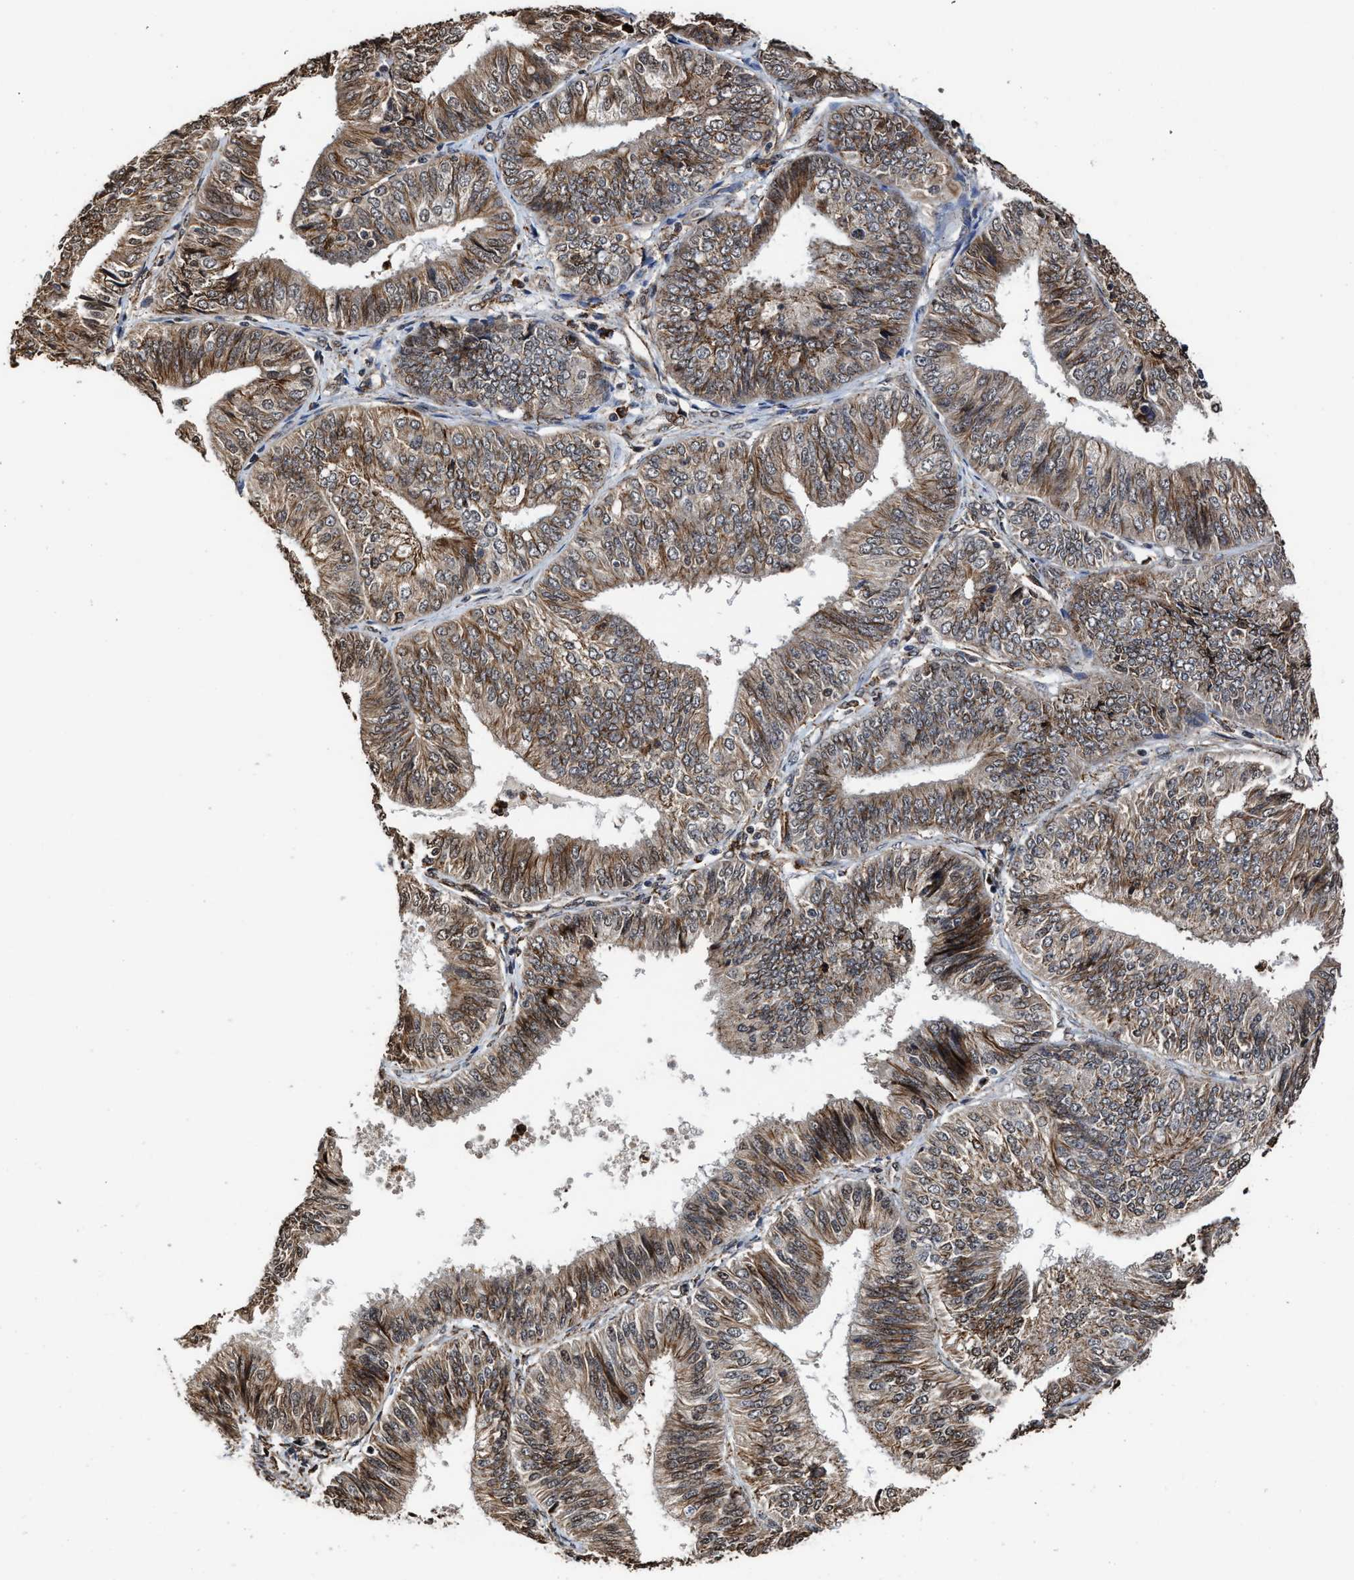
{"staining": {"intensity": "moderate", "quantity": ">75%", "location": "cytoplasmic/membranous"}, "tissue": "endometrial cancer", "cell_type": "Tumor cells", "image_type": "cancer", "snomed": [{"axis": "morphology", "description": "Adenocarcinoma, NOS"}, {"axis": "topography", "description": "Endometrium"}], "caption": "DAB (3,3'-diaminobenzidine) immunohistochemical staining of adenocarcinoma (endometrial) displays moderate cytoplasmic/membranous protein expression in about >75% of tumor cells.", "gene": "SEPTIN2", "patient": {"sex": "female", "age": 58}}